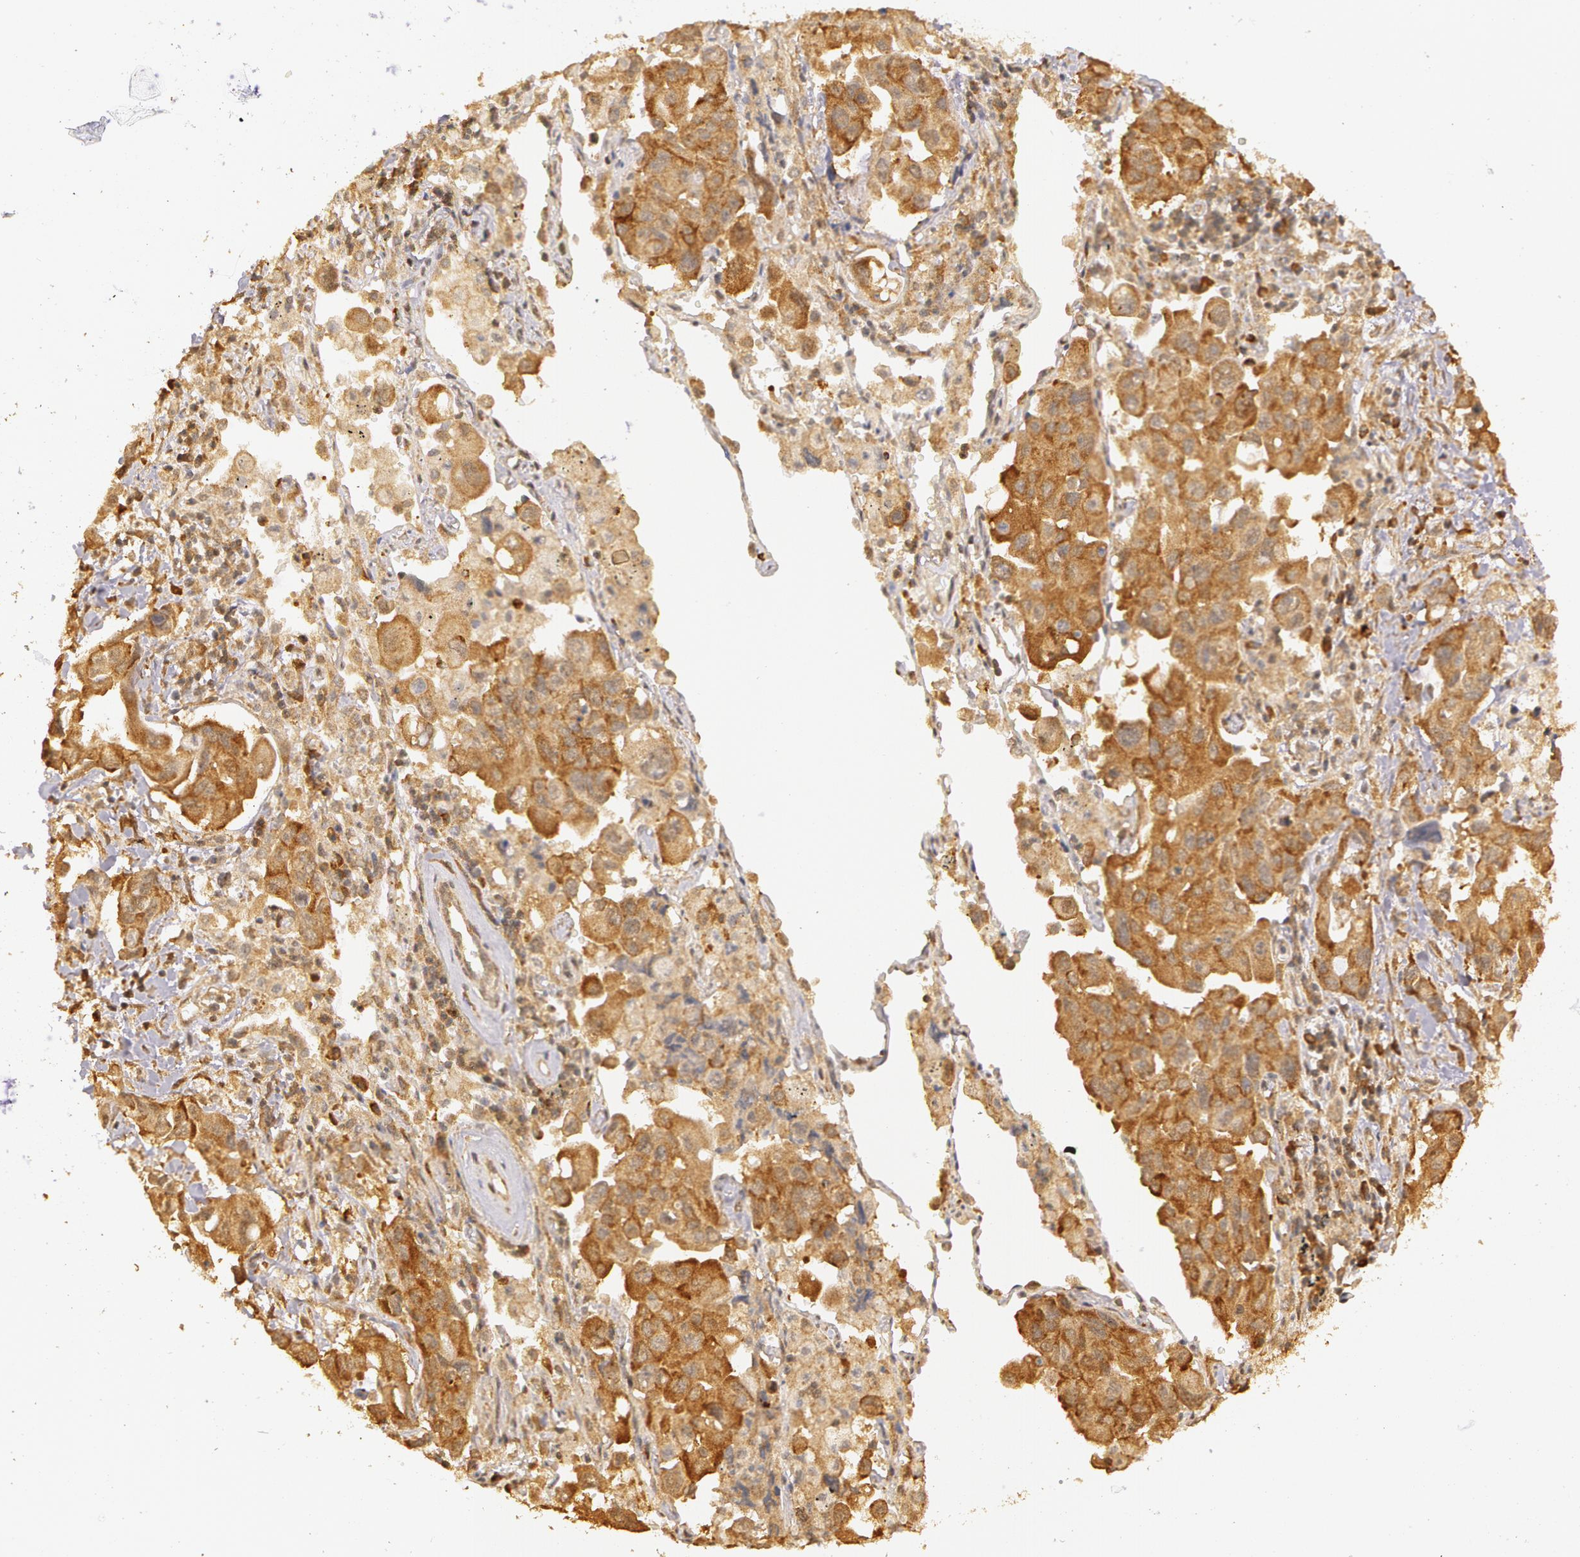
{"staining": {"intensity": "moderate", "quantity": ">75%", "location": "cytoplasmic/membranous"}, "tissue": "lung cancer", "cell_type": "Tumor cells", "image_type": "cancer", "snomed": [{"axis": "morphology", "description": "Adenocarcinoma, NOS"}, {"axis": "topography", "description": "Lung"}], "caption": "This is a photomicrograph of IHC staining of lung cancer, which shows moderate staining in the cytoplasmic/membranous of tumor cells.", "gene": "ASCC2", "patient": {"sex": "male", "age": 64}}